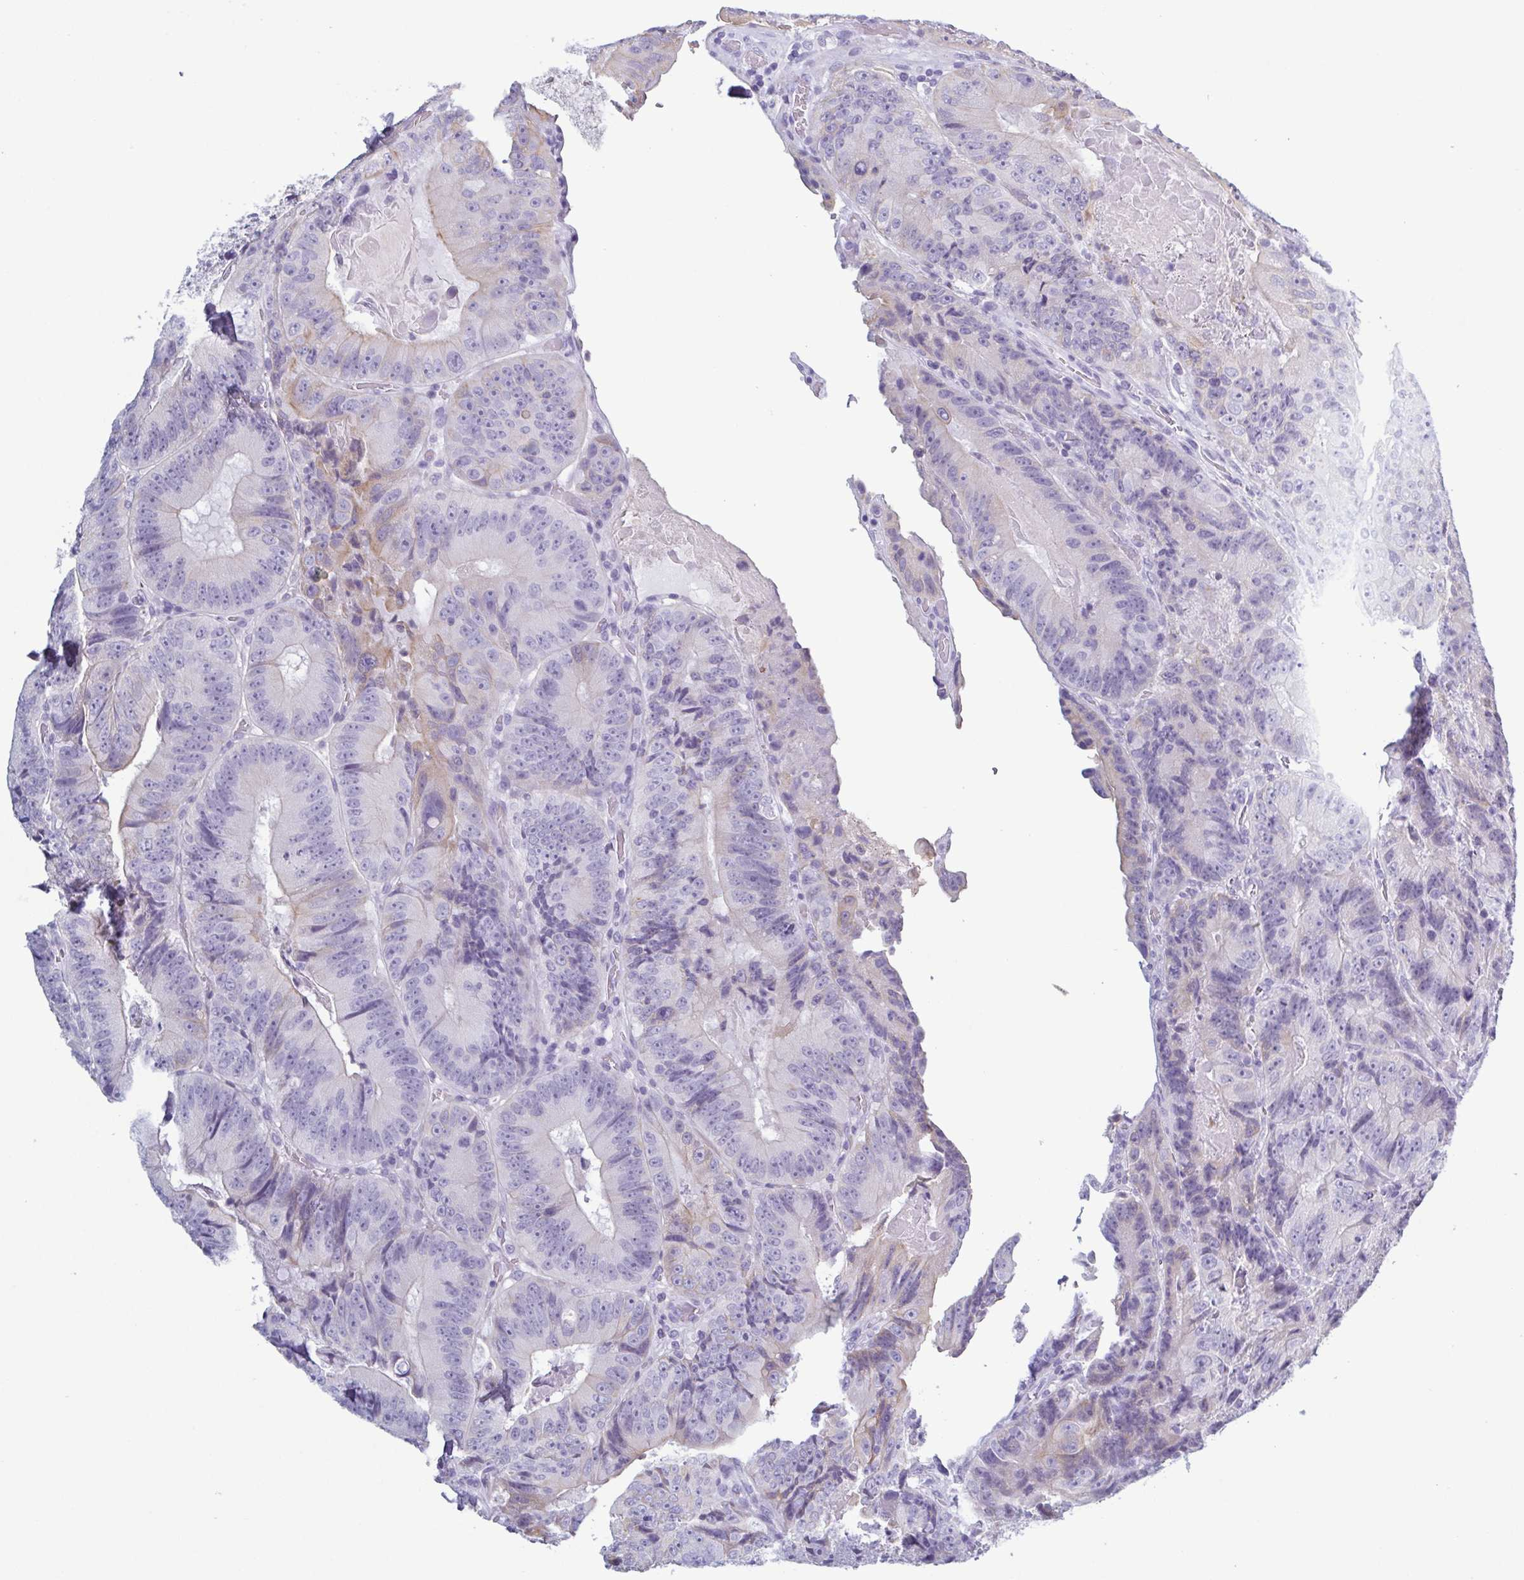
{"staining": {"intensity": "weak", "quantity": "<25%", "location": "cytoplasmic/membranous"}, "tissue": "colorectal cancer", "cell_type": "Tumor cells", "image_type": "cancer", "snomed": [{"axis": "morphology", "description": "Adenocarcinoma, NOS"}, {"axis": "topography", "description": "Colon"}], "caption": "The histopathology image exhibits no staining of tumor cells in colorectal cancer (adenocarcinoma).", "gene": "KRT10", "patient": {"sex": "female", "age": 86}}